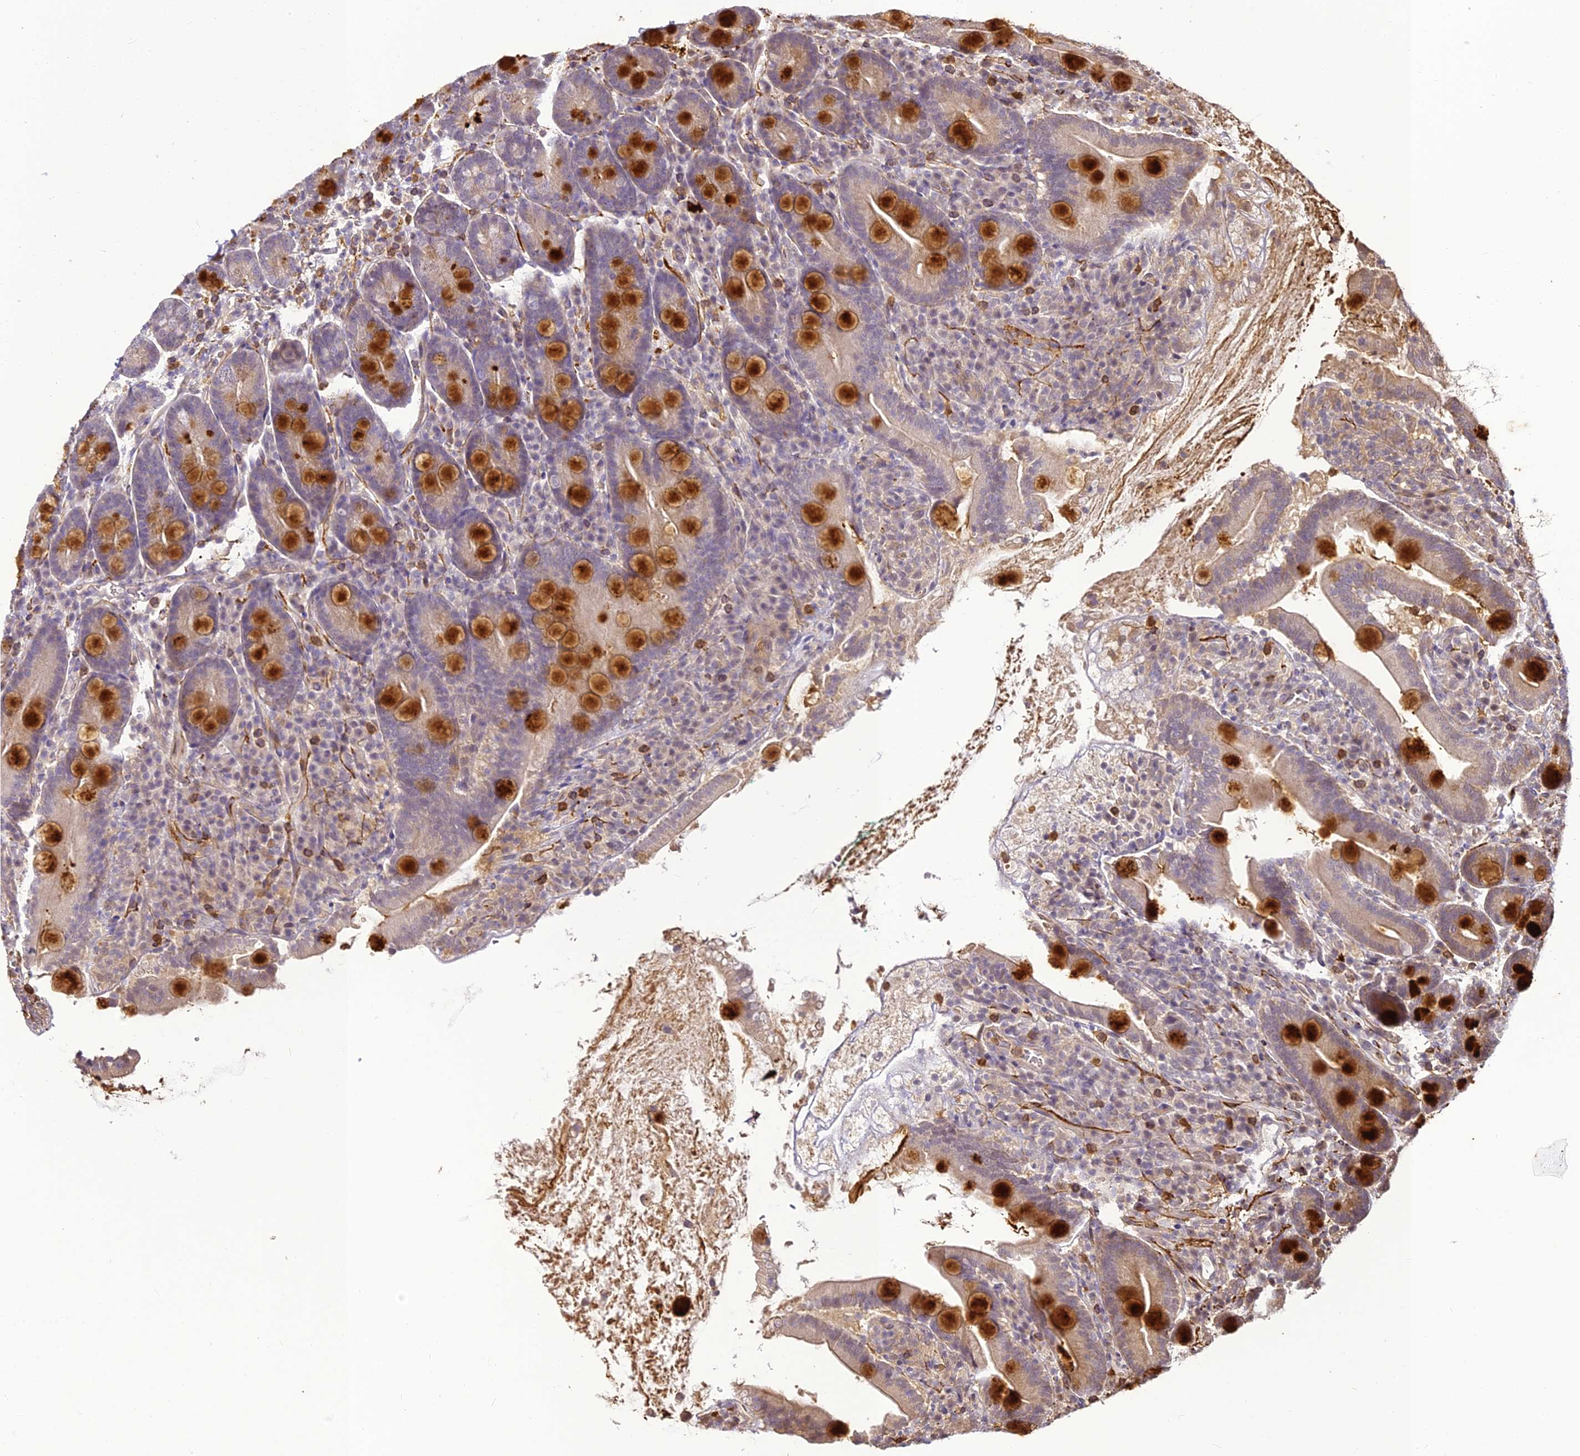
{"staining": {"intensity": "strong", "quantity": "25%-75%", "location": "cytoplasmic/membranous"}, "tissue": "duodenum", "cell_type": "Glandular cells", "image_type": "normal", "snomed": [{"axis": "morphology", "description": "Normal tissue, NOS"}, {"axis": "topography", "description": "Duodenum"}], "caption": "Strong cytoplasmic/membranous staining is present in about 25%-75% of glandular cells in benign duodenum.", "gene": "BCDIN3D", "patient": {"sex": "male", "age": 35}}